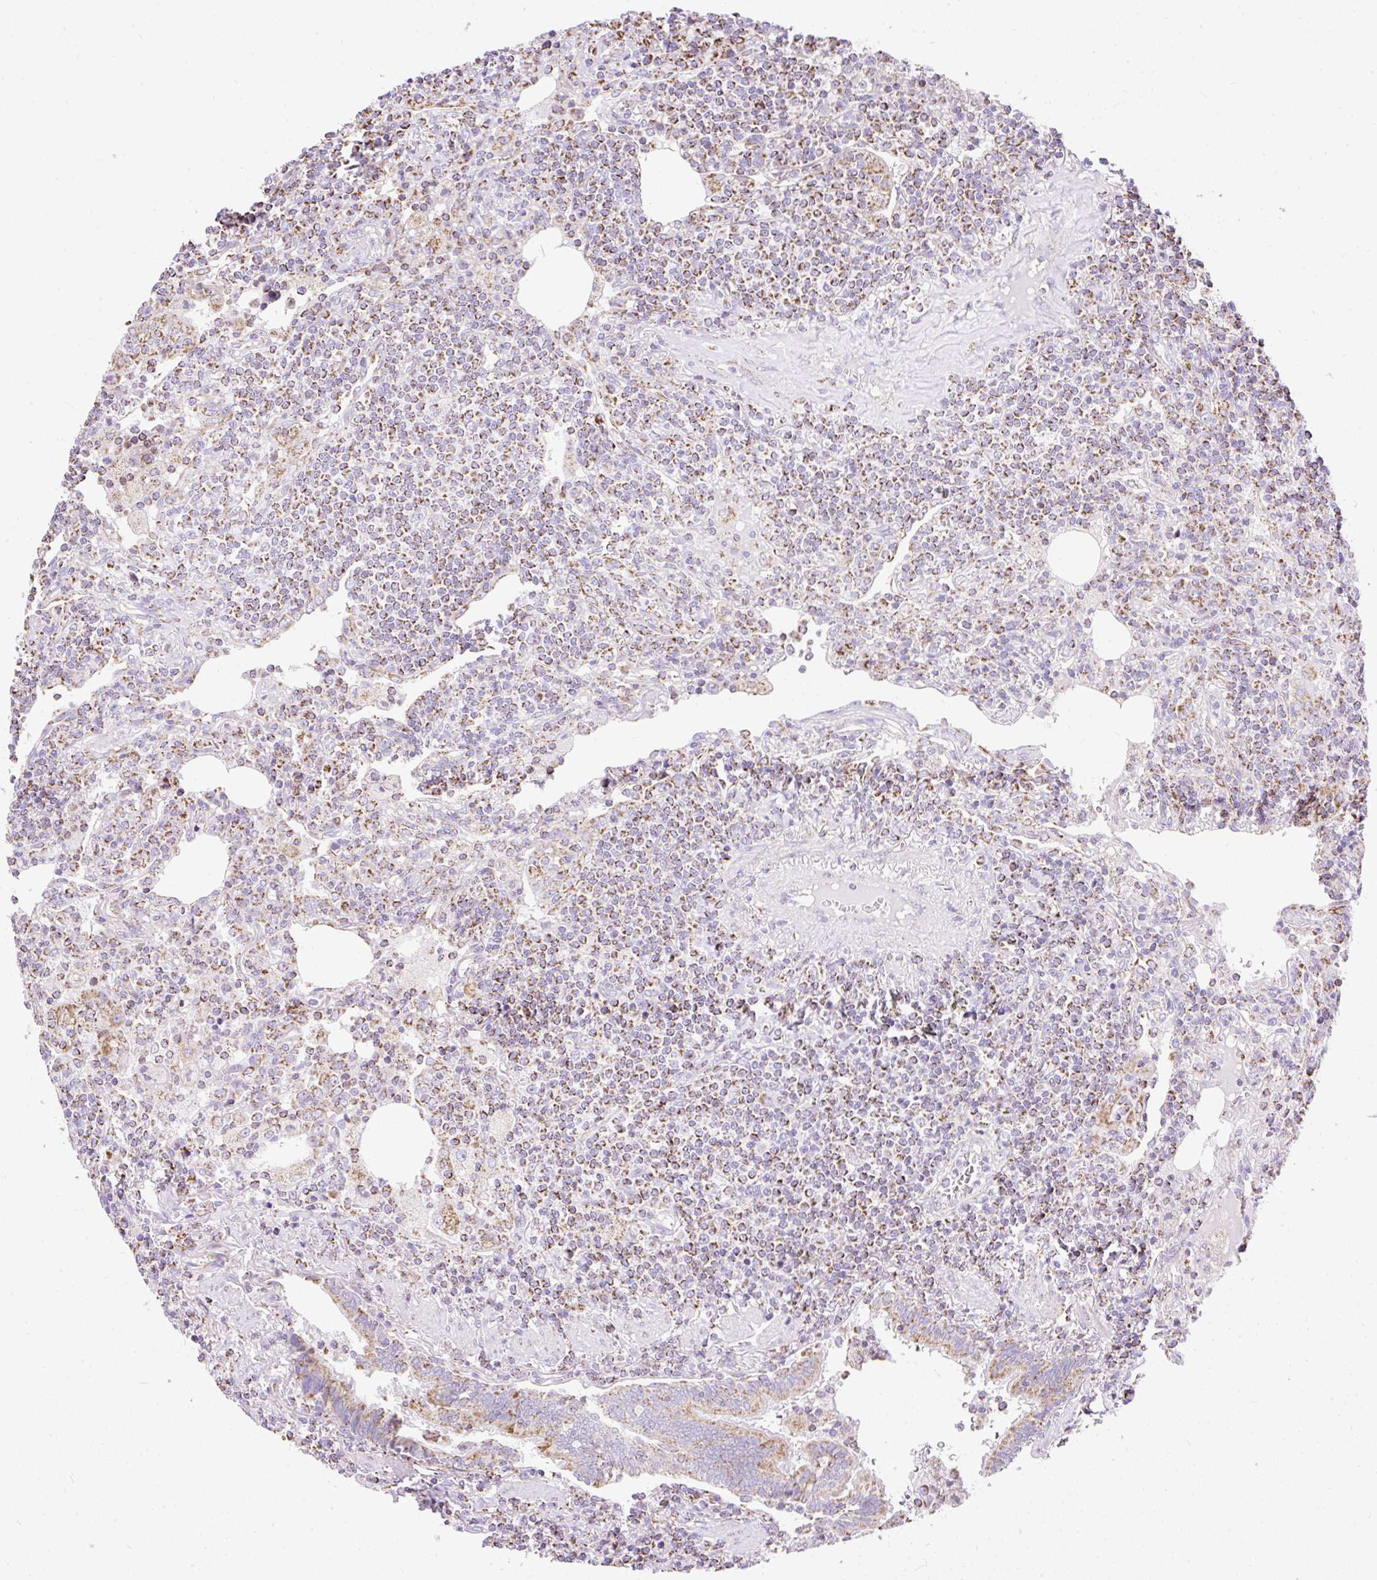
{"staining": {"intensity": "moderate", "quantity": ">75%", "location": "cytoplasmic/membranous"}, "tissue": "lymphoma", "cell_type": "Tumor cells", "image_type": "cancer", "snomed": [{"axis": "morphology", "description": "Malignant lymphoma, non-Hodgkin's type, Low grade"}, {"axis": "topography", "description": "Lung"}], "caption": "This histopathology image exhibits IHC staining of human lymphoma, with medium moderate cytoplasmic/membranous positivity in about >75% of tumor cells.", "gene": "DAAM2", "patient": {"sex": "female", "age": 71}}